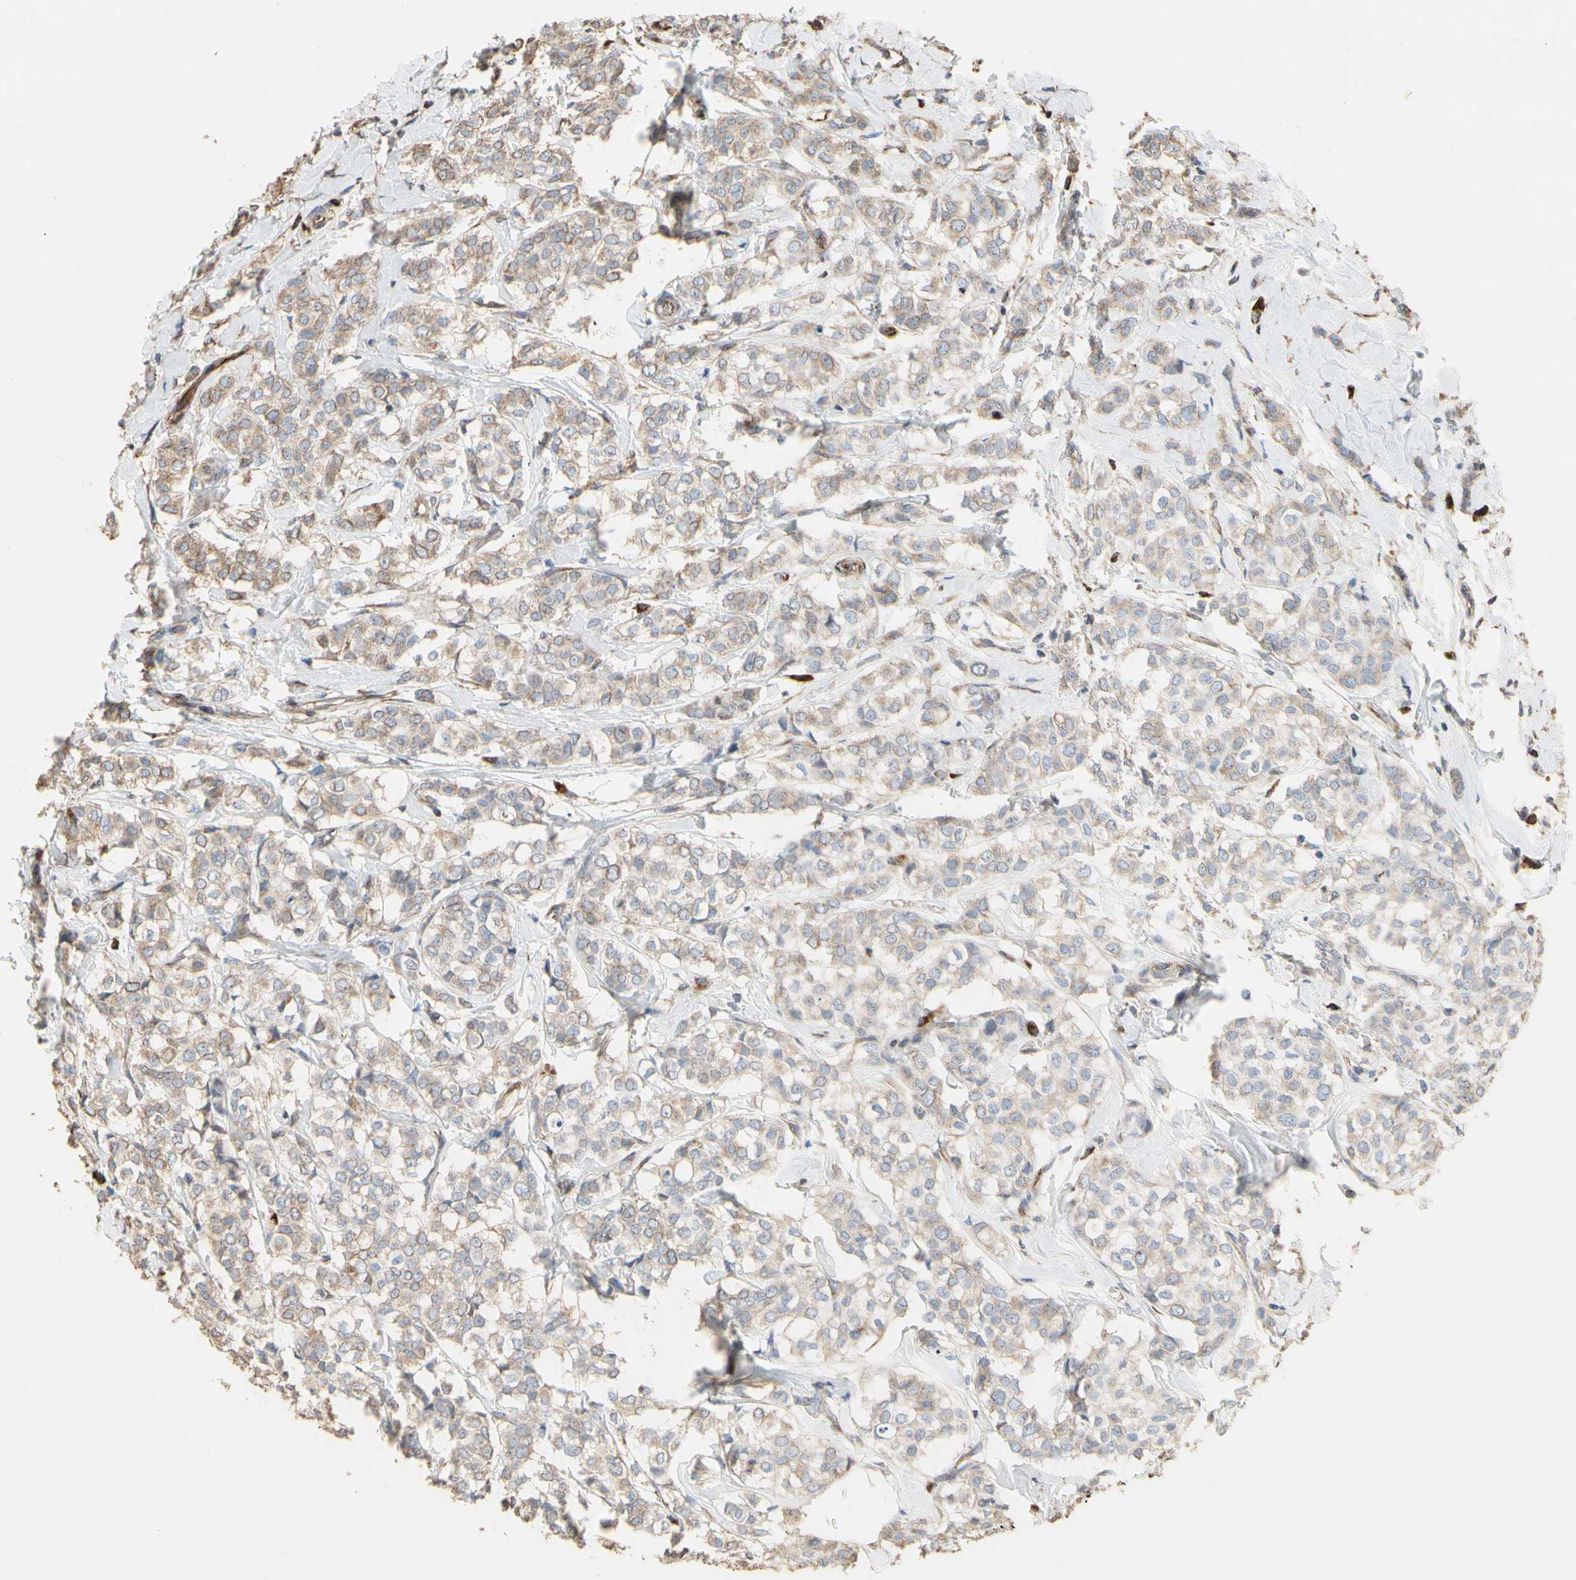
{"staining": {"intensity": "negative", "quantity": "none", "location": "none"}, "tissue": "breast cancer", "cell_type": "Tumor cells", "image_type": "cancer", "snomed": [{"axis": "morphology", "description": "Lobular carcinoma"}, {"axis": "topography", "description": "Breast"}], "caption": "Immunohistochemistry (IHC) micrograph of lobular carcinoma (breast) stained for a protein (brown), which displays no expression in tumor cells.", "gene": "TUBA1A", "patient": {"sex": "female", "age": 60}}